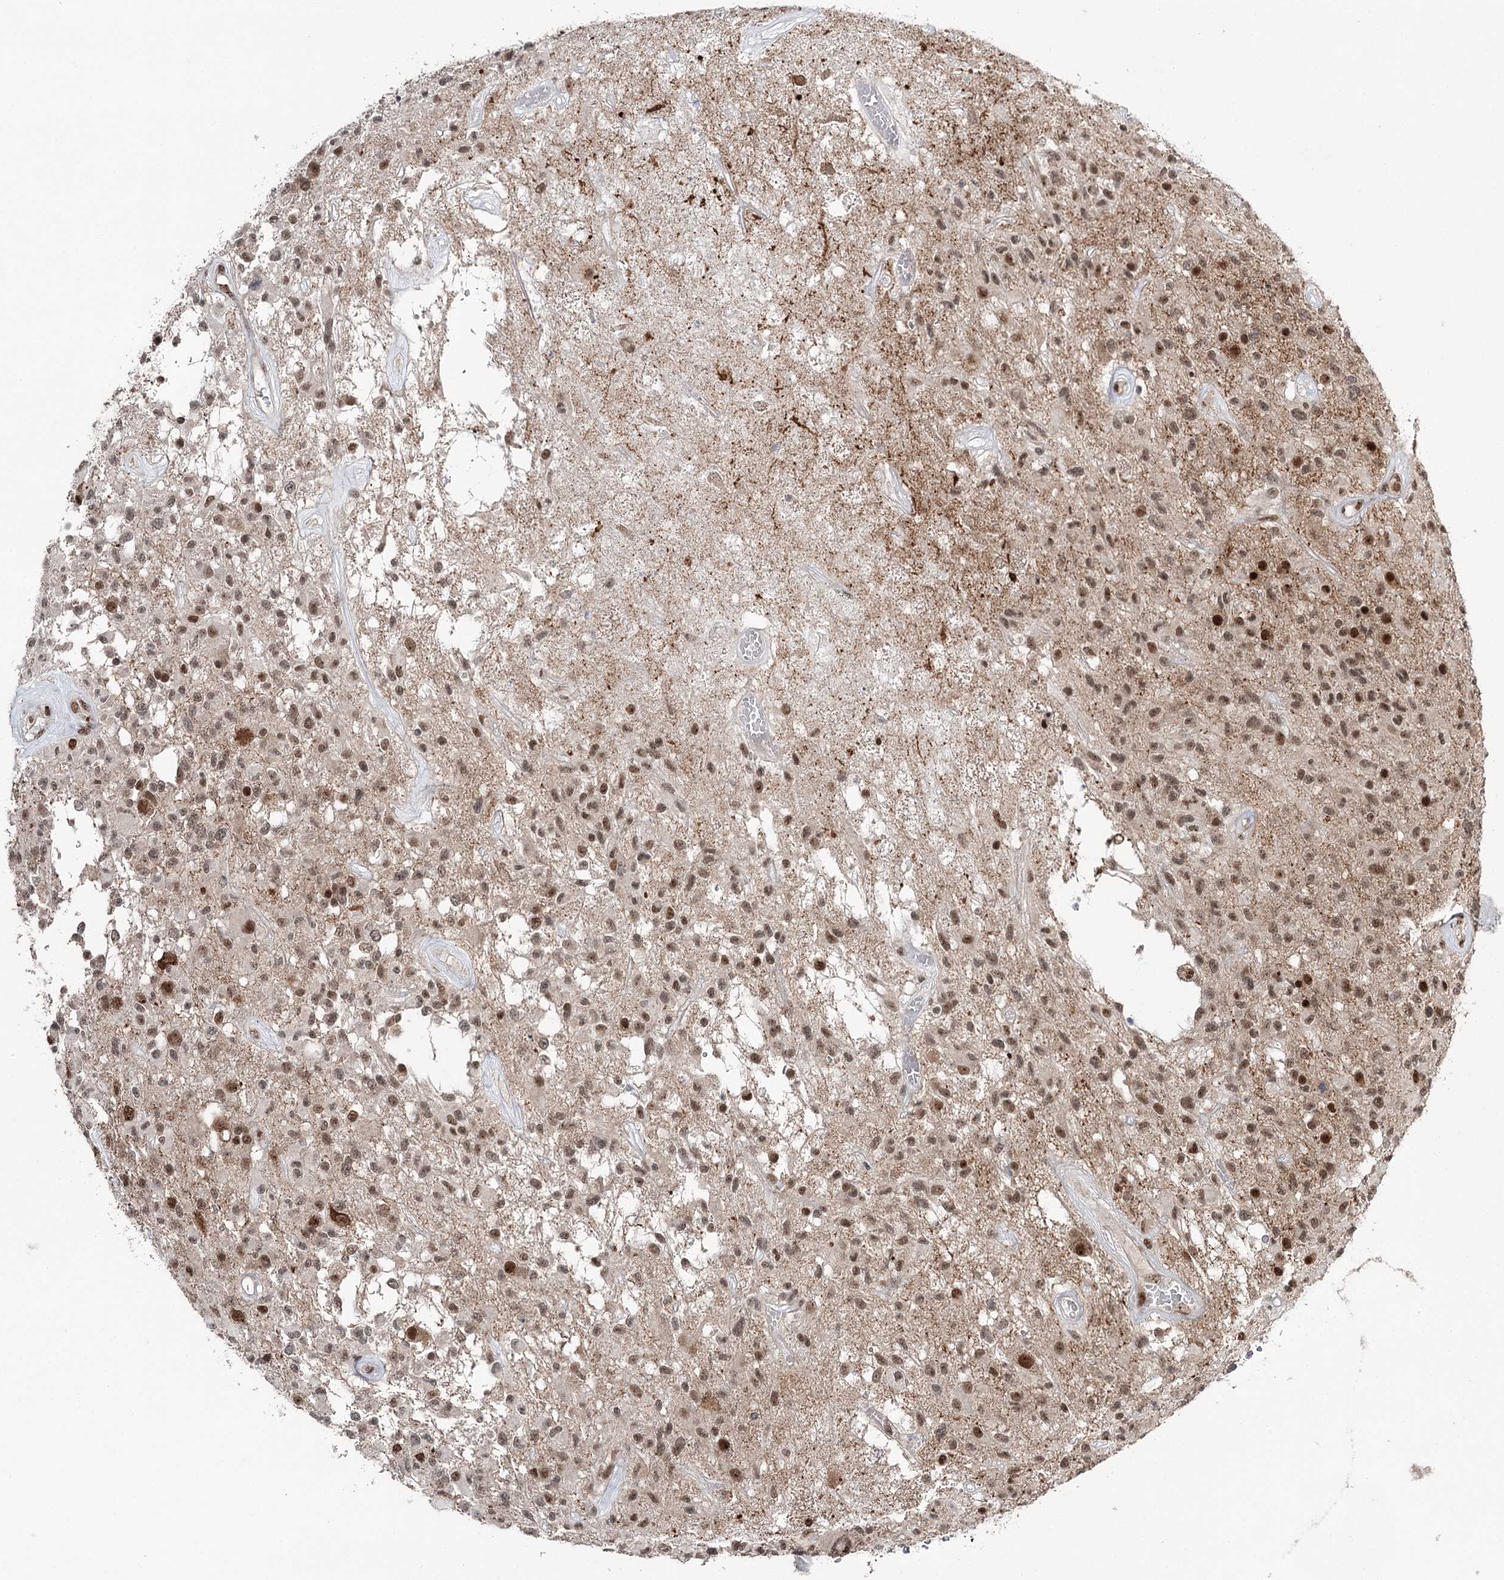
{"staining": {"intensity": "moderate", "quantity": ">75%", "location": "nuclear"}, "tissue": "glioma", "cell_type": "Tumor cells", "image_type": "cancer", "snomed": [{"axis": "morphology", "description": "Glioma, malignant, High grade"}, {"axis": "morphology", "description": "Glioblastoma, NOS"}, {"axis": "topography", "description": "Brain"}], "caption": "Protein analysis of malignant glioma (high-grade) tissue exhibits moderate nuclear expression in approximately >75% of tumor cells.", "gene": "ERCC3", "patient": {"sex": "male", "age": 60}}